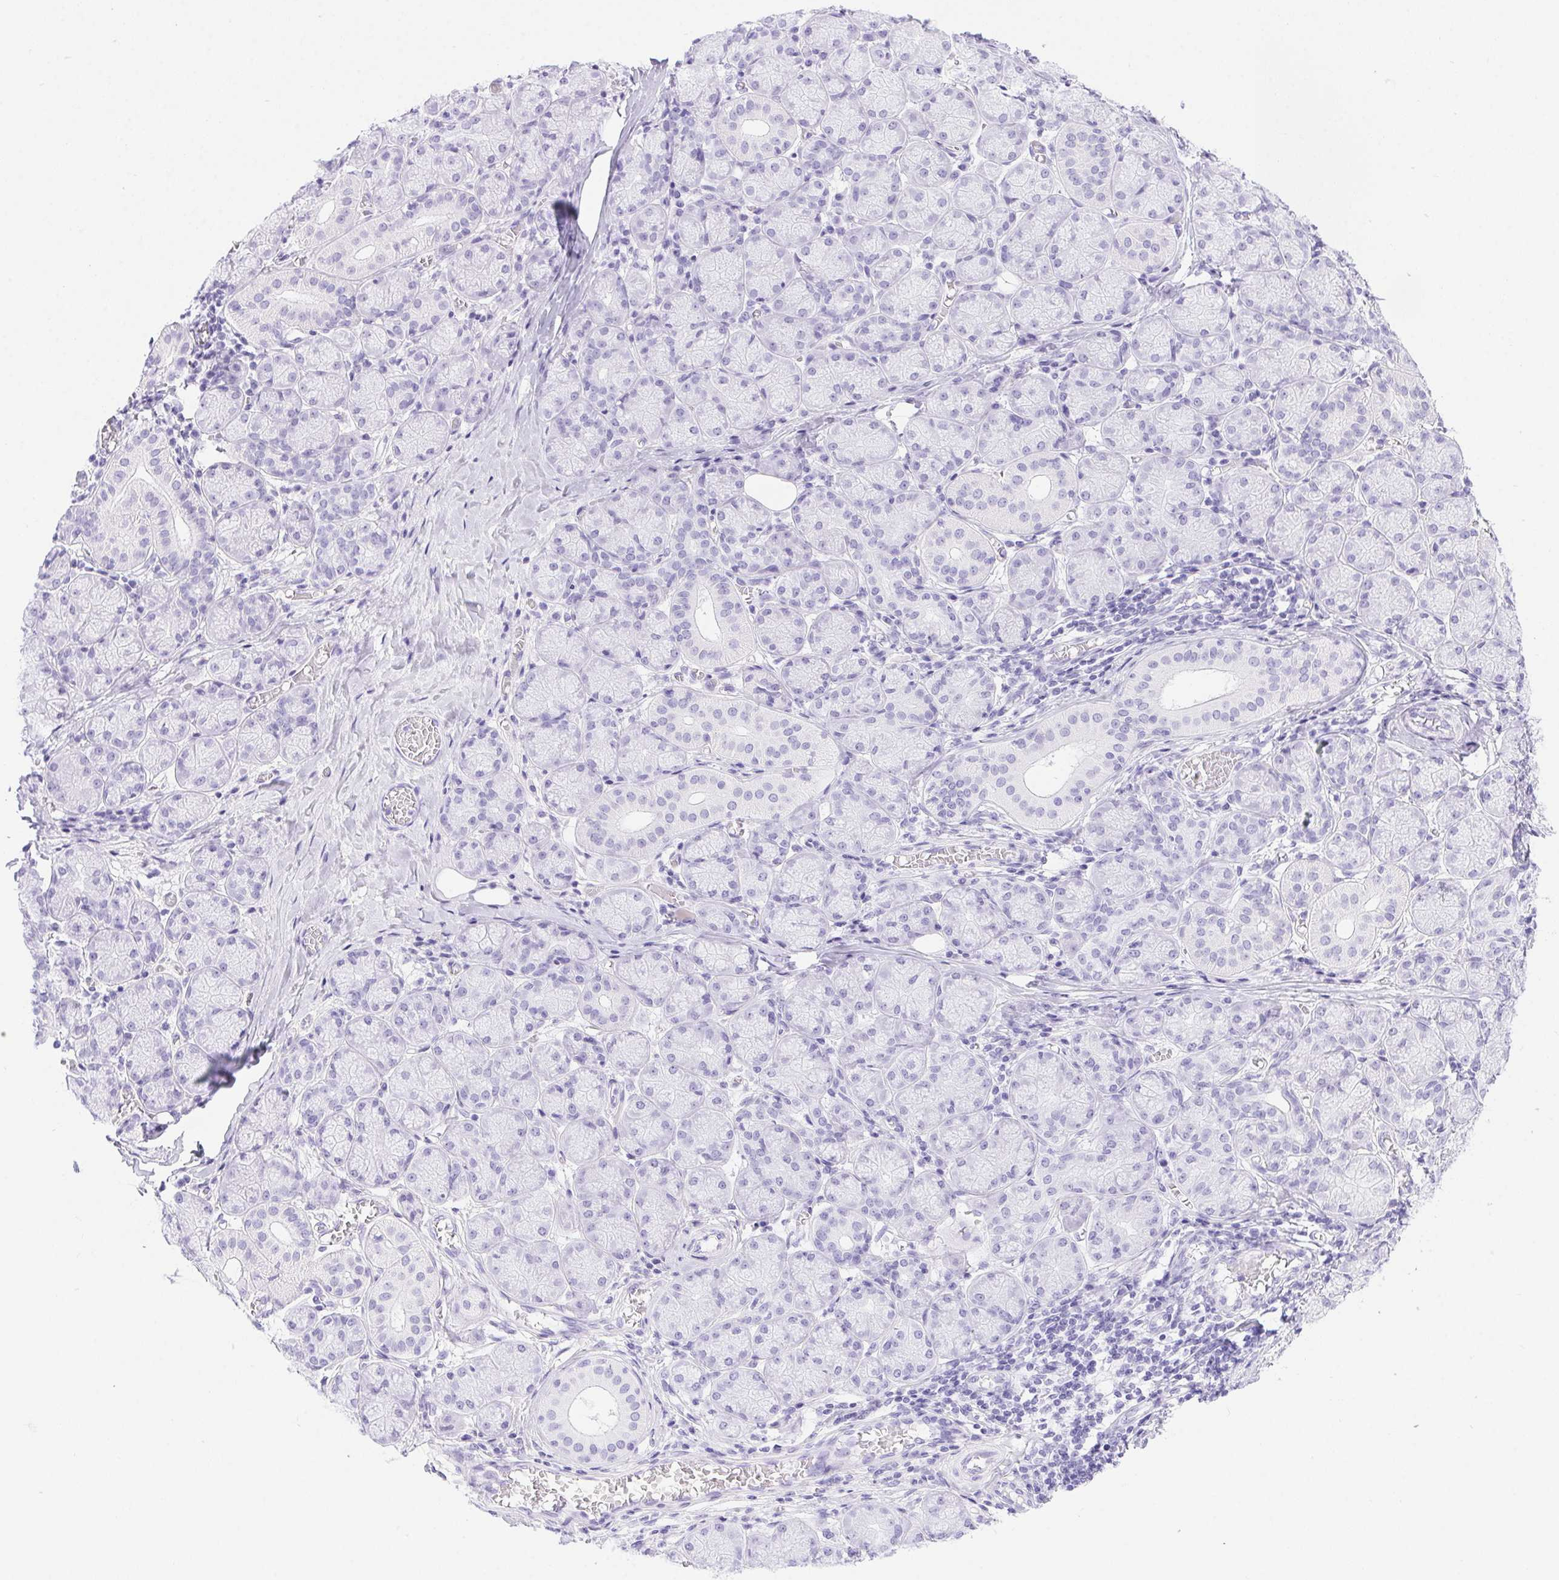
{"staining": {"intensity": "negative", "quantity": "none", "location": "none"}, "tissue": "salivary gland", "cell_type": "Glandular cells", "image_type": "normal", "snomed": [{"axis": "morphology", "description": "Normal tissue, NOS"}, {"axis": "topography", "description": "Salivary gland"}, {"axis": "topography", "description": "Peripheral nerve tissue"}], "caption": "A high-resolution micrograph shows IHC staining of unremarkable salivary gland, which demonstrates no significant staining in glandular cells.", "gene": "ERP27", "patient": {"sex": "female", "age": 24}}